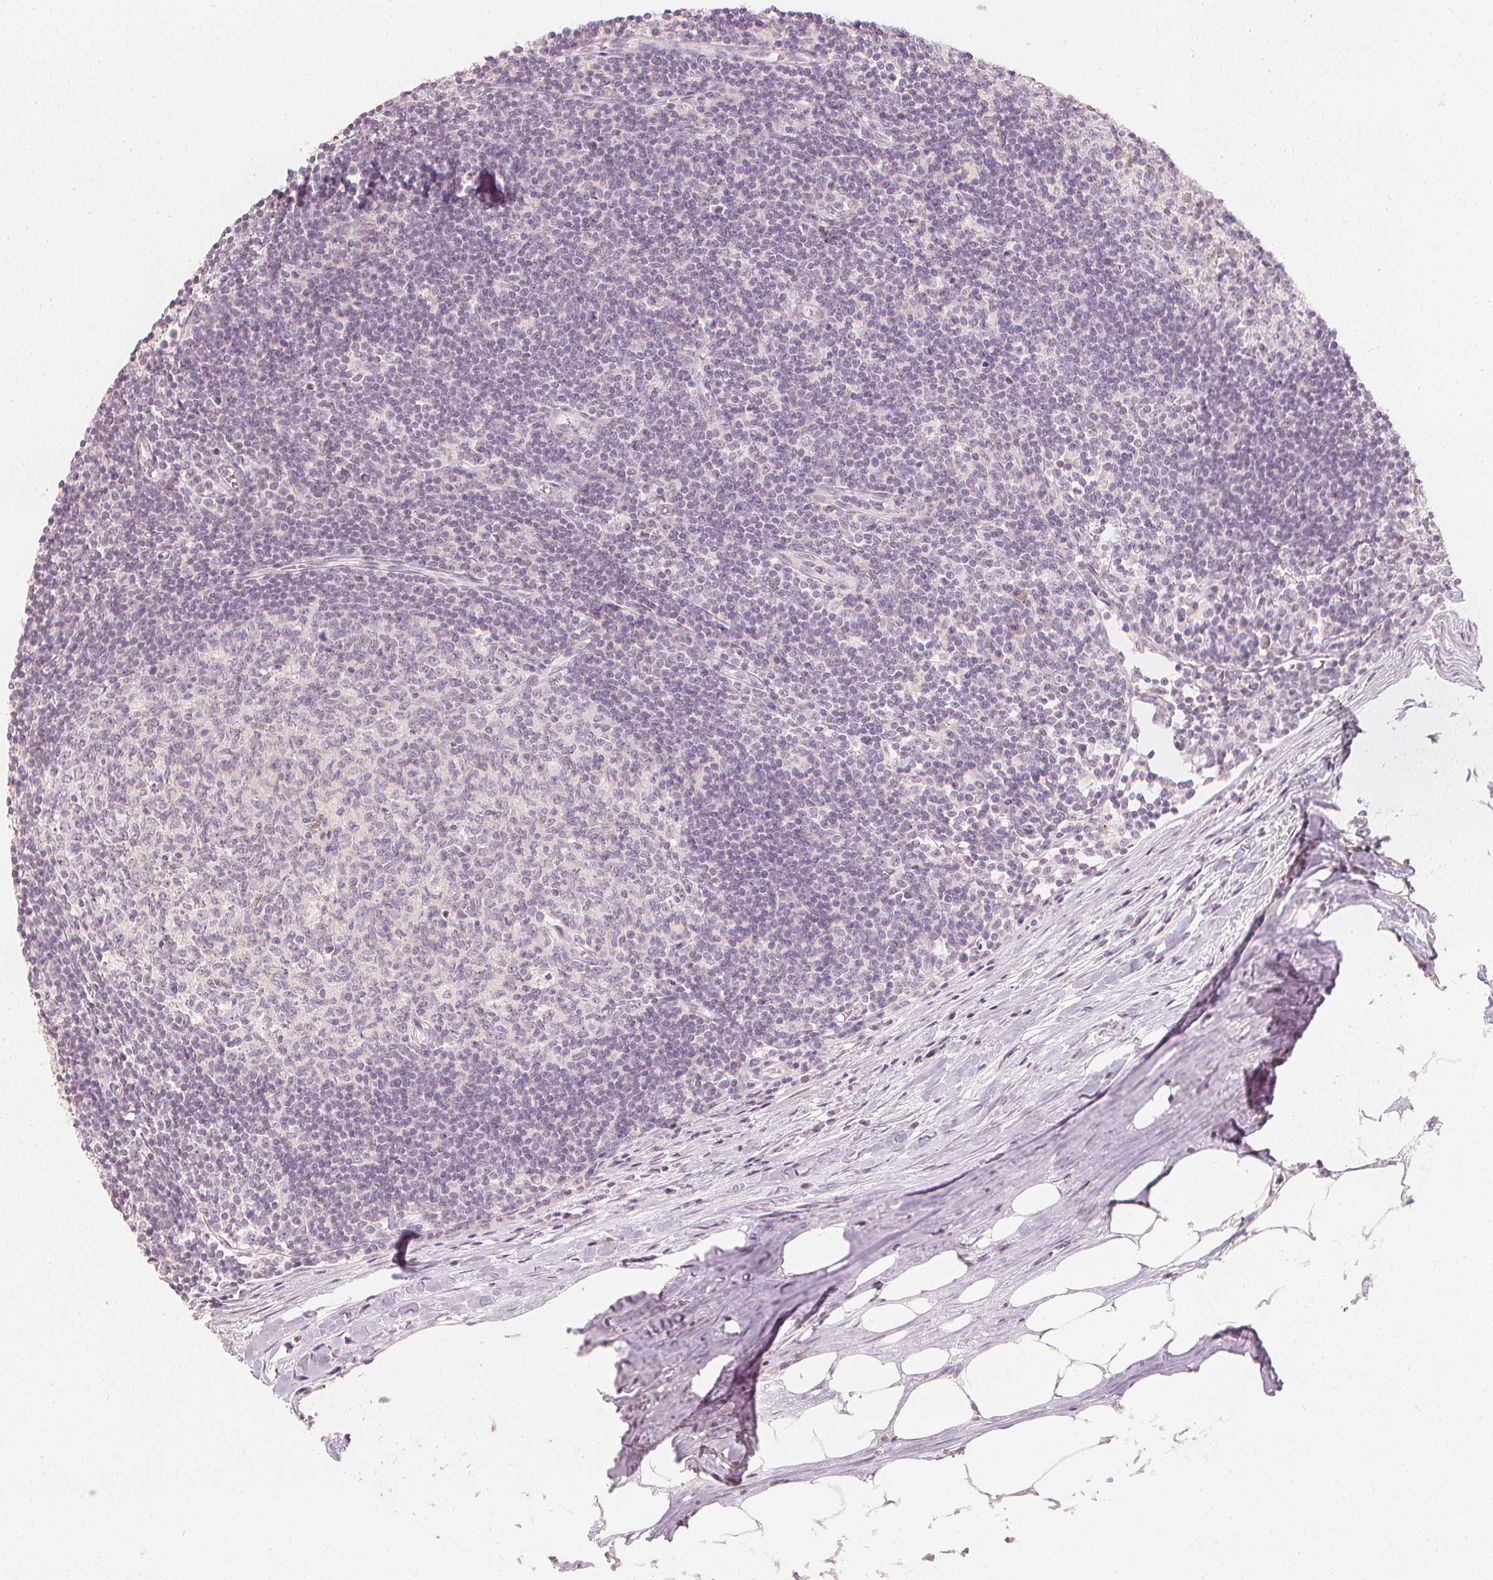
{"staining": {"intensity": "negative", "quantity": "none", "location": "none"}, "tissue": "lymph node", "cell_type": "Germinal center cells", "image_type": "normal", "snomed": [{"axis": "morphology", "description": "Normal tissue, NOS"}, {"axis": "topography", "description": "Lymph node"}], "caption": "A high-resolution histopathology image shows immunohistochemistry (IHC) staining of normal lymph node, which exhibits no significant expression in germinal center cells. (IHC, brightfield microscopy, high magnification).", "gene": "CALB1", "patient": {"sex": "male", "age": 67}}